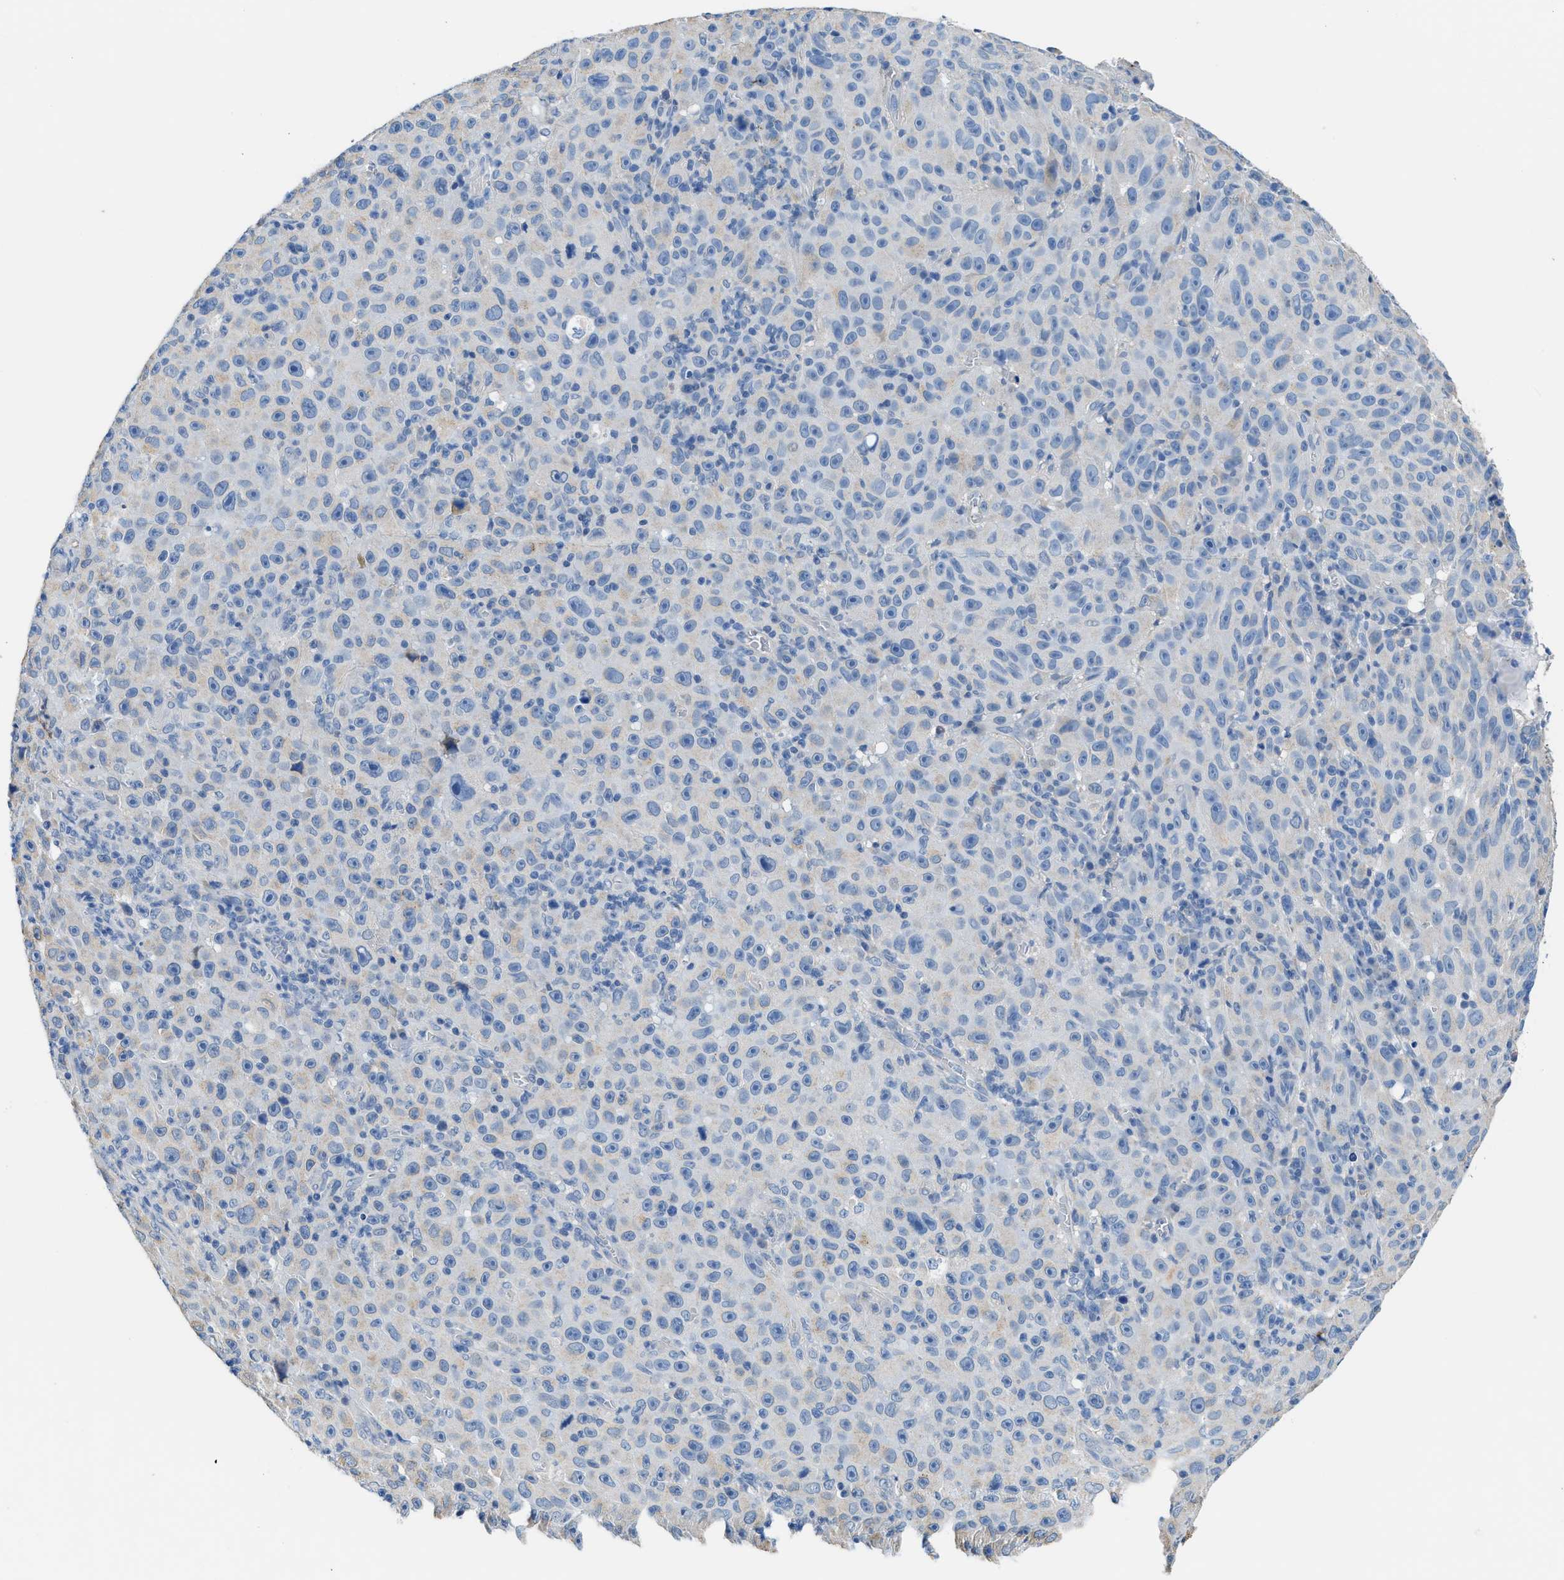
{"staining": {"intensity": "negative", "quantity": "none", "location": "none"}, "tissue": "melanoma", "cell_type": "Tumor cells", "image_type": "cancer", "snomed": [{"axis": "morphology", "description": "Malignant melanoma, NOS"}, {"axis": "topography", "description": "Skin"}], "caption": "Malignant melanoma was stained to show a protein in brown. There is no significant expression in tumor cells. (DAB (3,3'-diaminobenzidine) immunohistochemistry (IHC) with hematoxylin counter stain).", "gene": "SLC10A6", "patient": {"sex": "female", "age": 82}}